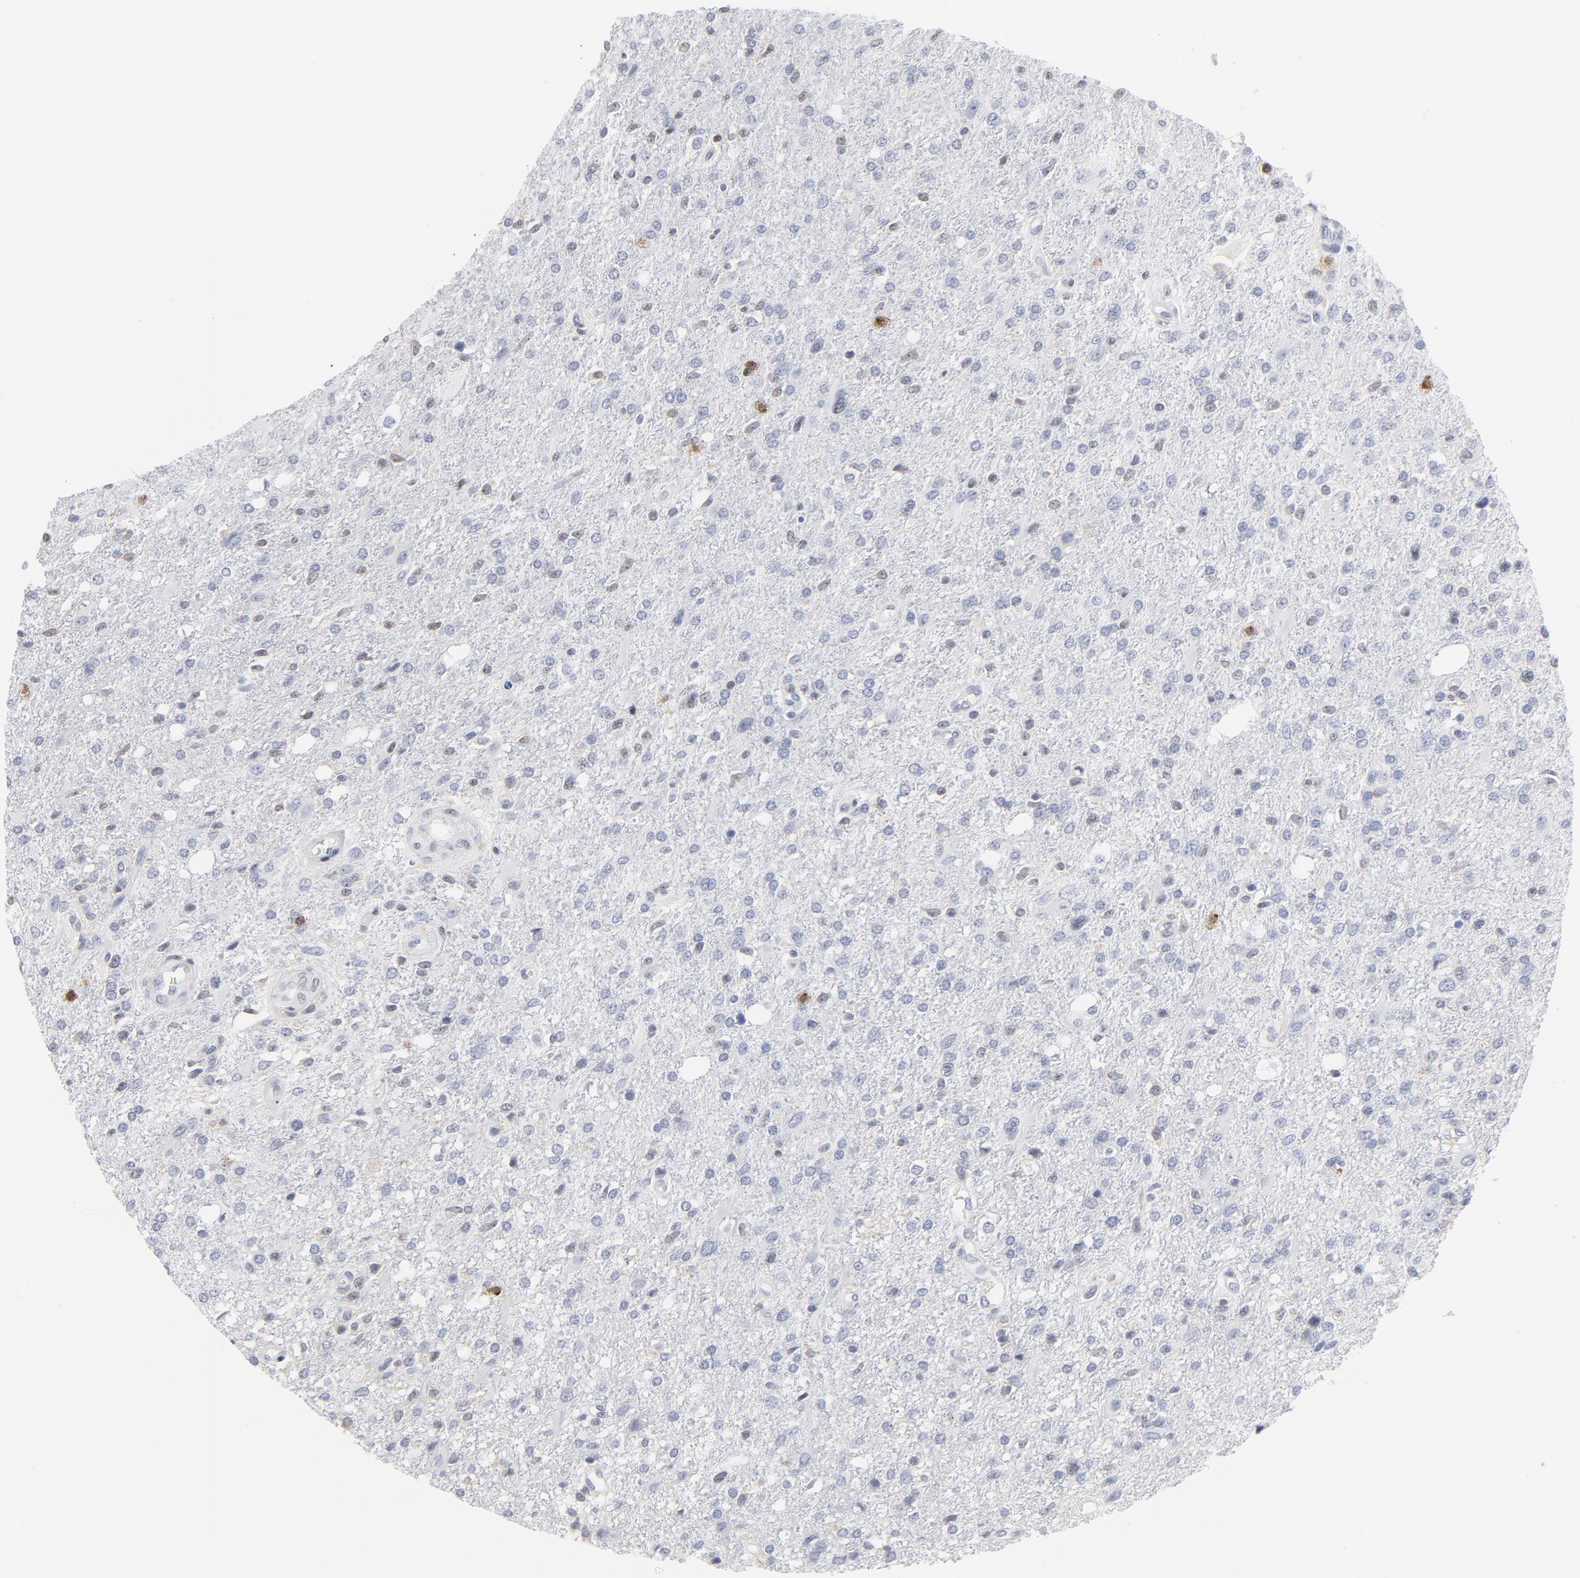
{"staining": {"intensity": "weak", "quantity": "<25%", "location": "nuclear"}, "tissue": "glioma", "cell_type": "Tumor cells", "image_type": "cancer", "snomed": [{"axis": "morphology", "description": "Glioma, malignant, High grade"}, {"axis": "topography", "description": "Cerebral cortex"}], "caption": "Tumor cells are negative for brown protein staining in malignant glioma (high-grade).", "gene": "CD2", "patient": {"sex": "male", "age": 76}}